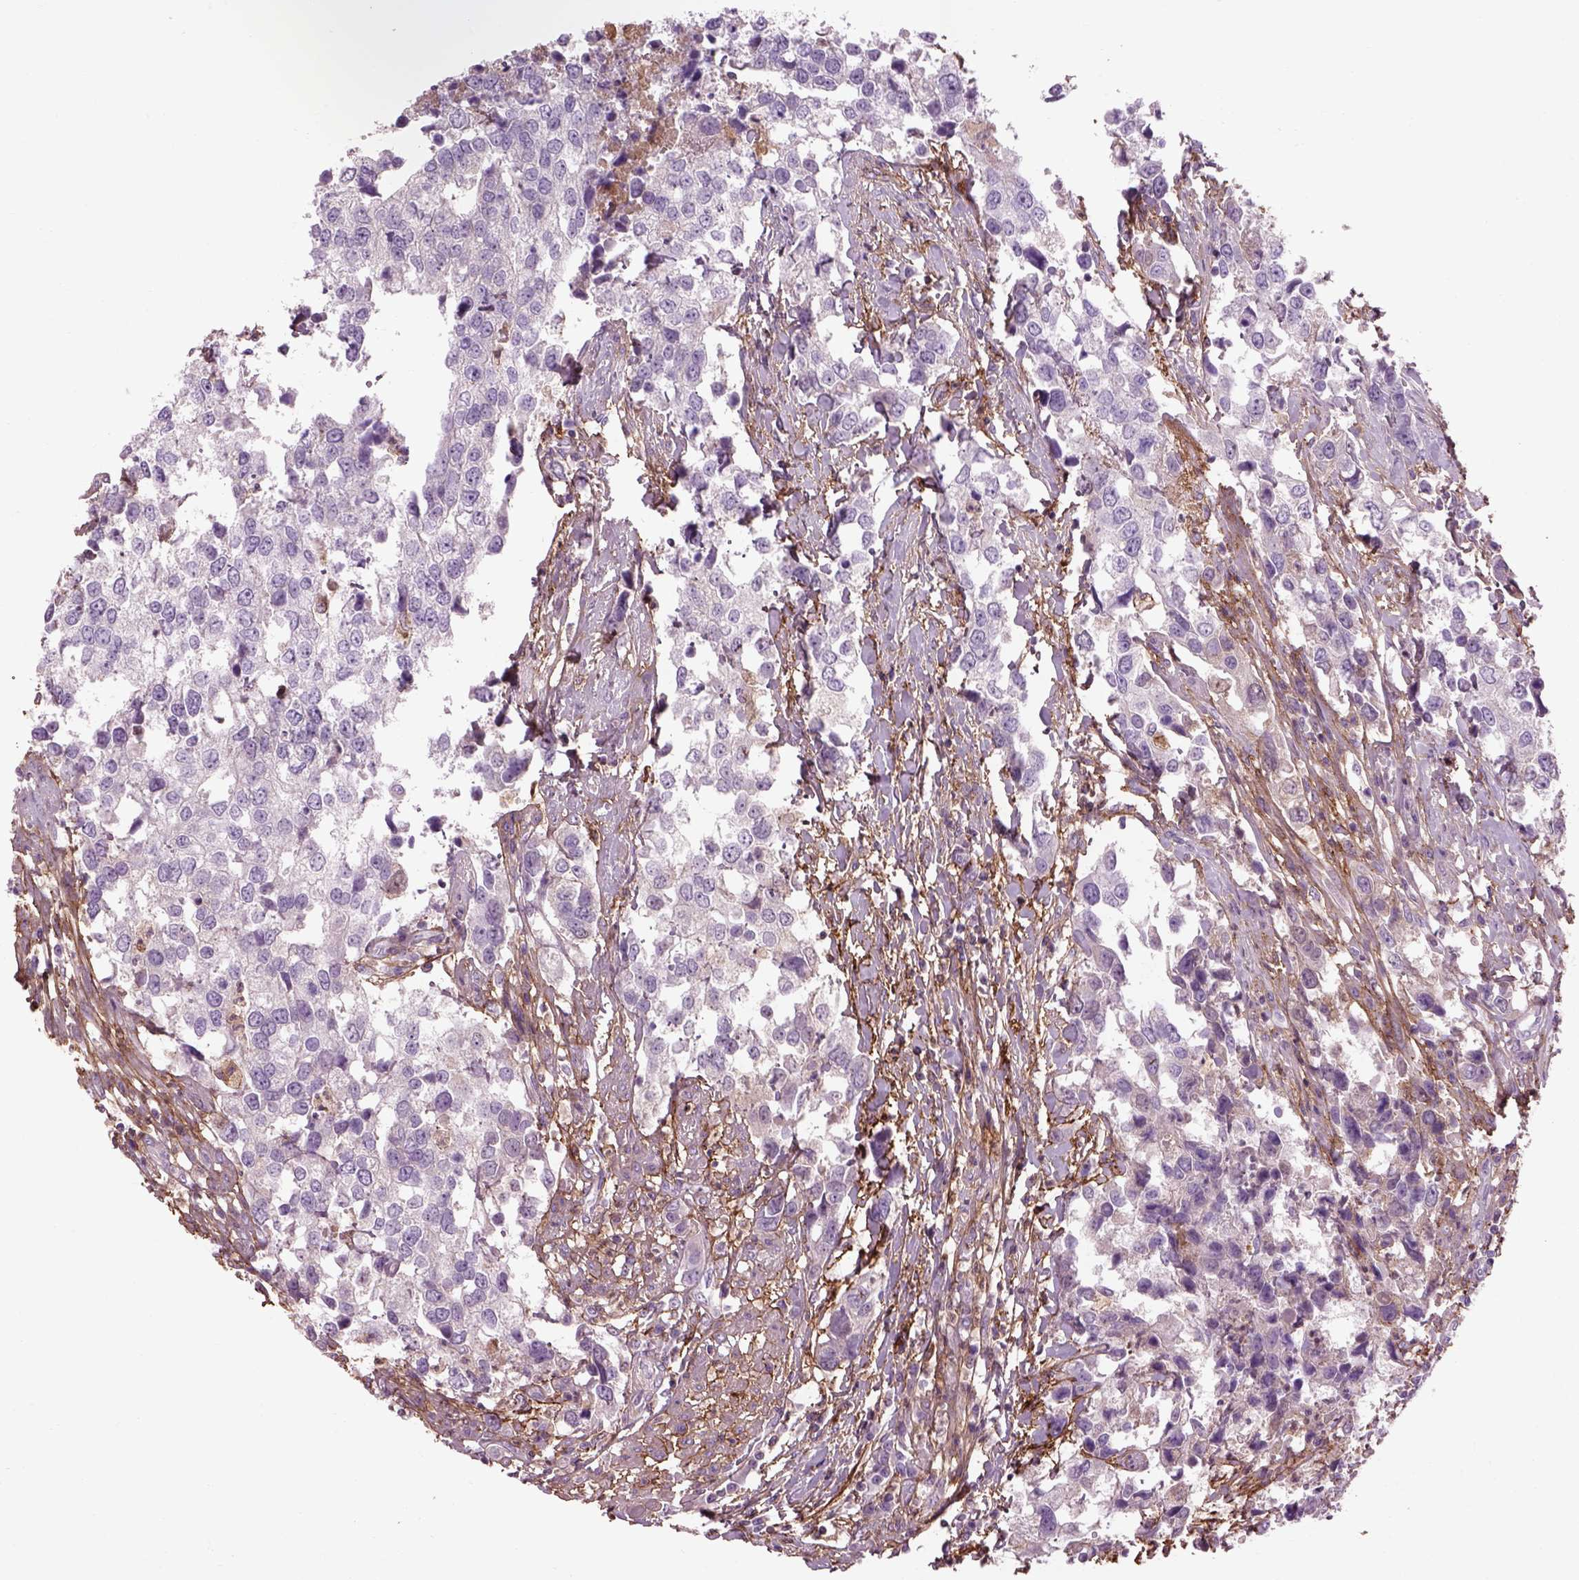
{"staining": {"intensity": "negative", "quantity": "none", "location": "none"}, "tissue": "urothelial cancer", "cell_type": "Tumor cells", "image_type": "cancer", "snomed": [{"axis": "morphology", "description": "Urothelial carcinoma, NOS"}, {"axis": "morphology", "description": "Urothelial carcinoma, High grade"}, {"axis": "topography", "description": "Urinary bladder"}], "caption": "Immunohistochemistry (IHC) of human transitional cell carcinoma demonstrates no positivity in tumor cells.", "gene": "EMILIN2", "patient": {"sex": "male", "age": 63}}